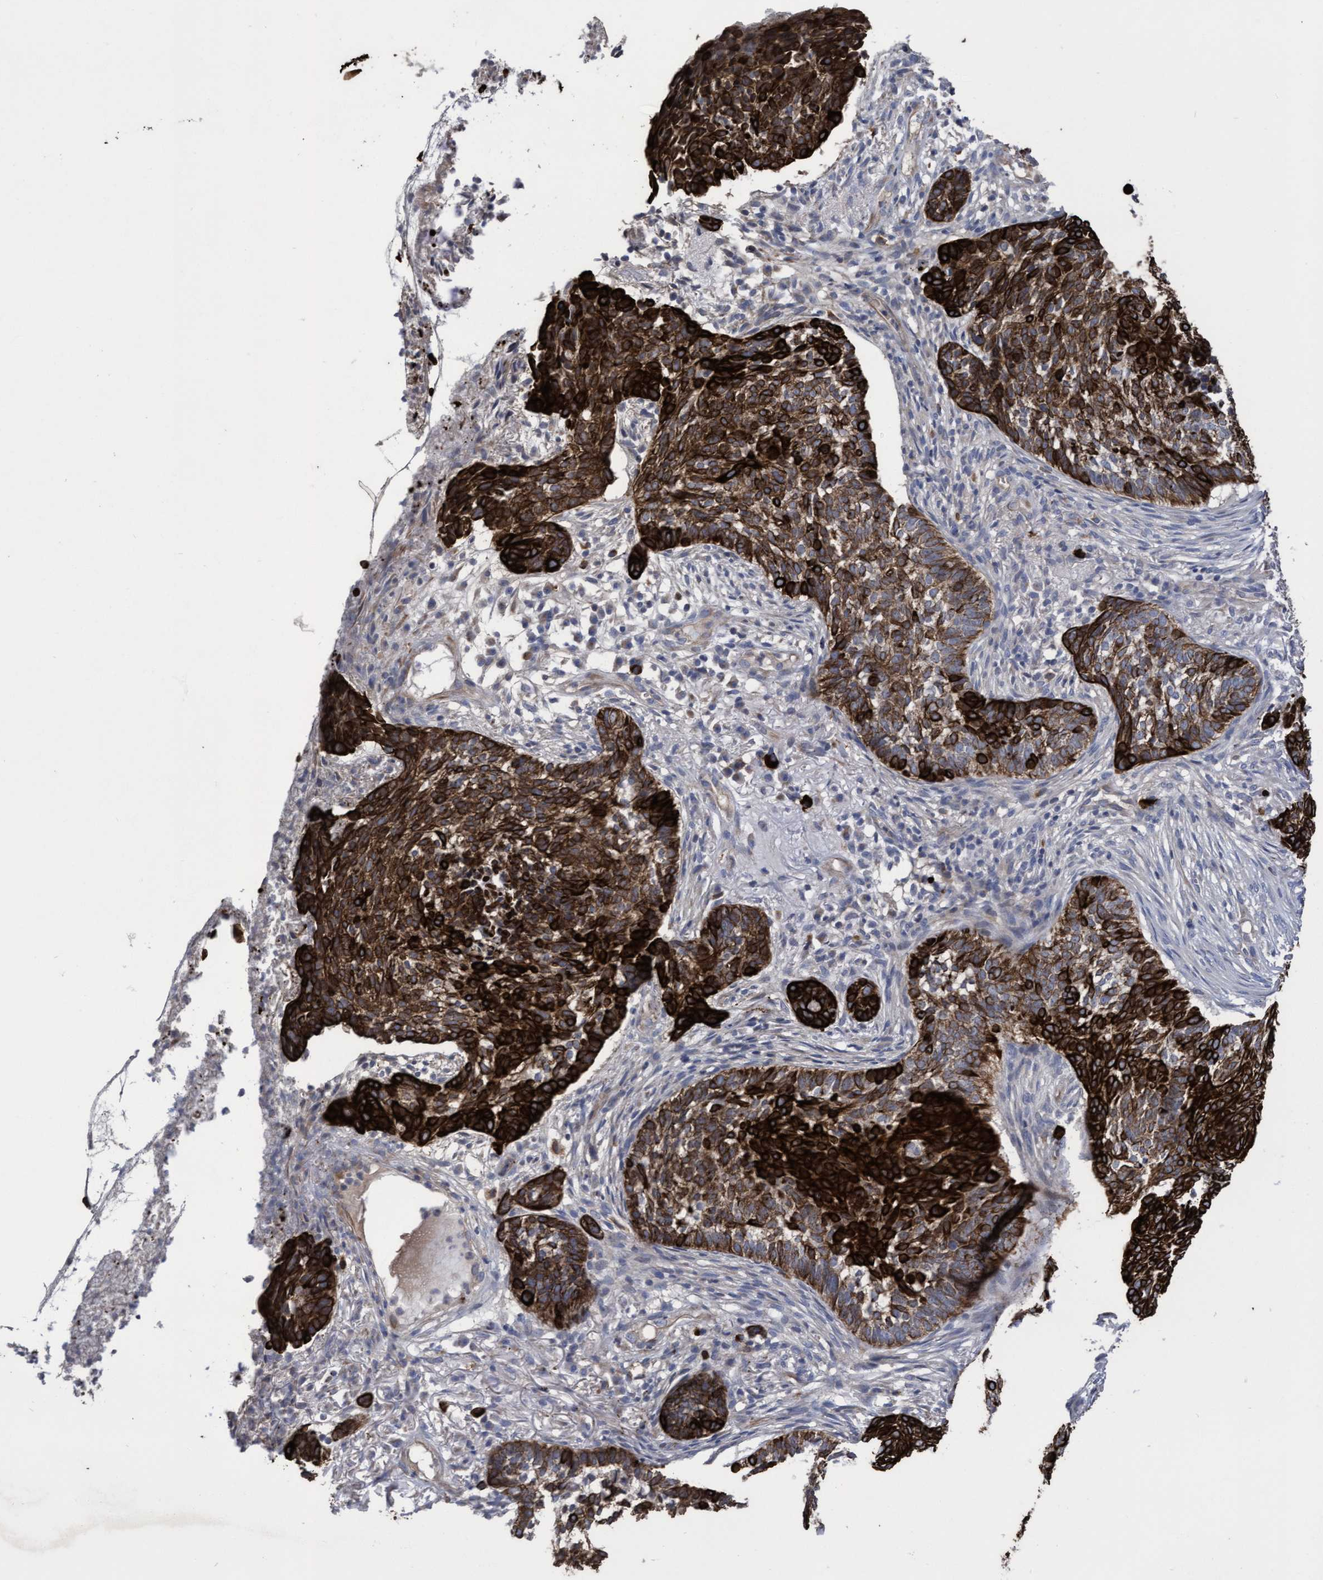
{"staining": {"intensity": "strong", "quantity": ">75%", "location": "cytoplasmic/membranous"}, "tissue": "skin cancer", "cell_type": "Tumor cells", "image_type": "cancer", "snomed": [{"axis": "morphology", "description": "Basal cell carcinoma"}, {"axis": "topography", "description": "Skin"}], "caption": "Basal cell carcinoma (skin) stained with DAB (3,3'-diaminobenzidine) immunohistochemistry demonstrates high levels of strong cytoplasmic/membranous positivity in about >75% of tumor cells.", "gene": "KRT24", "patient": {"sex": "male", "age": 85}}